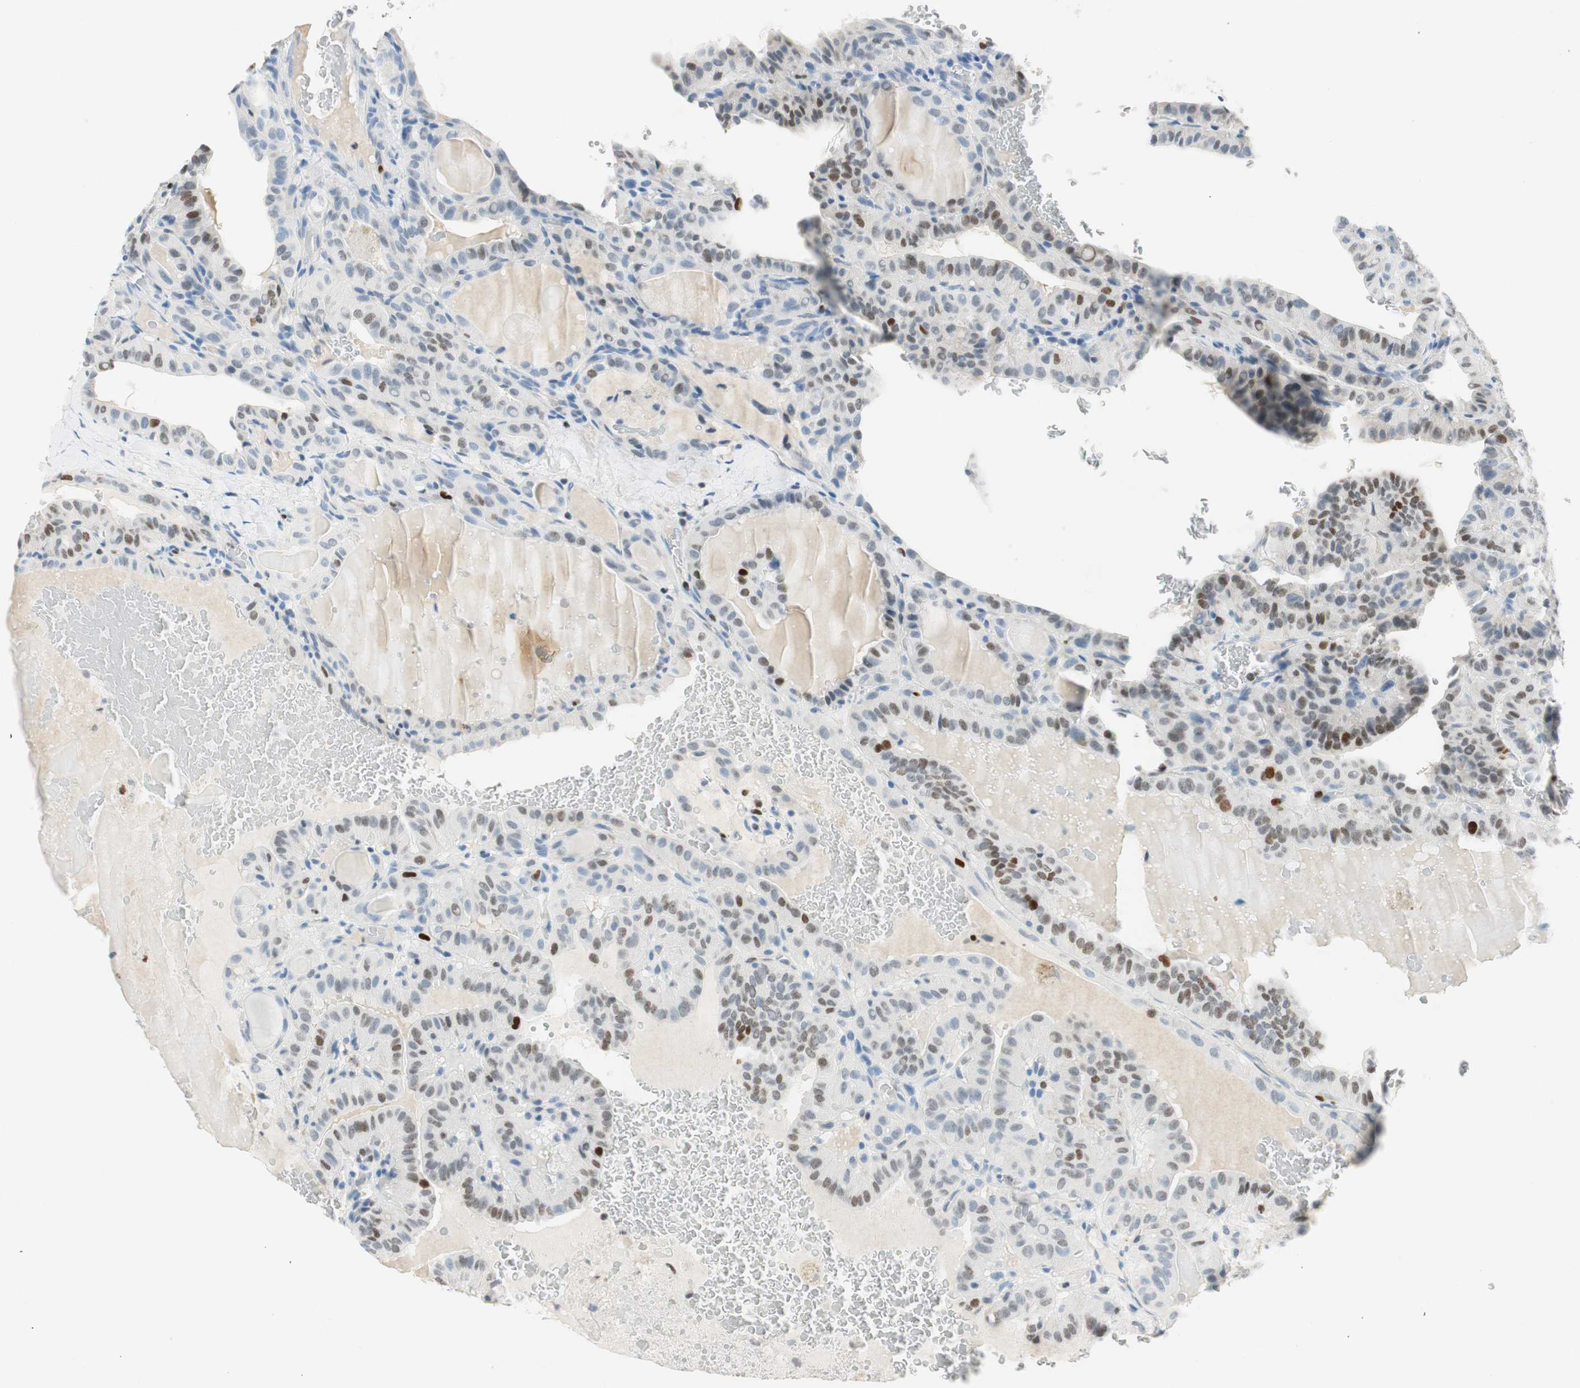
{"staining": {"intensity": "moderate", "quantity": "25%-75%", "location": "nuclear"}, "tissue": "thyroid cancer", "cell_type": "Tumor cells", "image_type": "cancer", "snomed": [{"axis": "morphology", "description": "Papillary adenocarcinoma, NOS"}, {"axis": "topography", "description": "Thyroid gland"}], "caption": "A medium amount of moderate nuclear expression is appreciated in approximately 25%-75% of tumor cells in thyroid cancer (papillary adenocarcinoma) tissue.", "gene": "EZH2", "patient": {"sex": "male", "age": 77}}